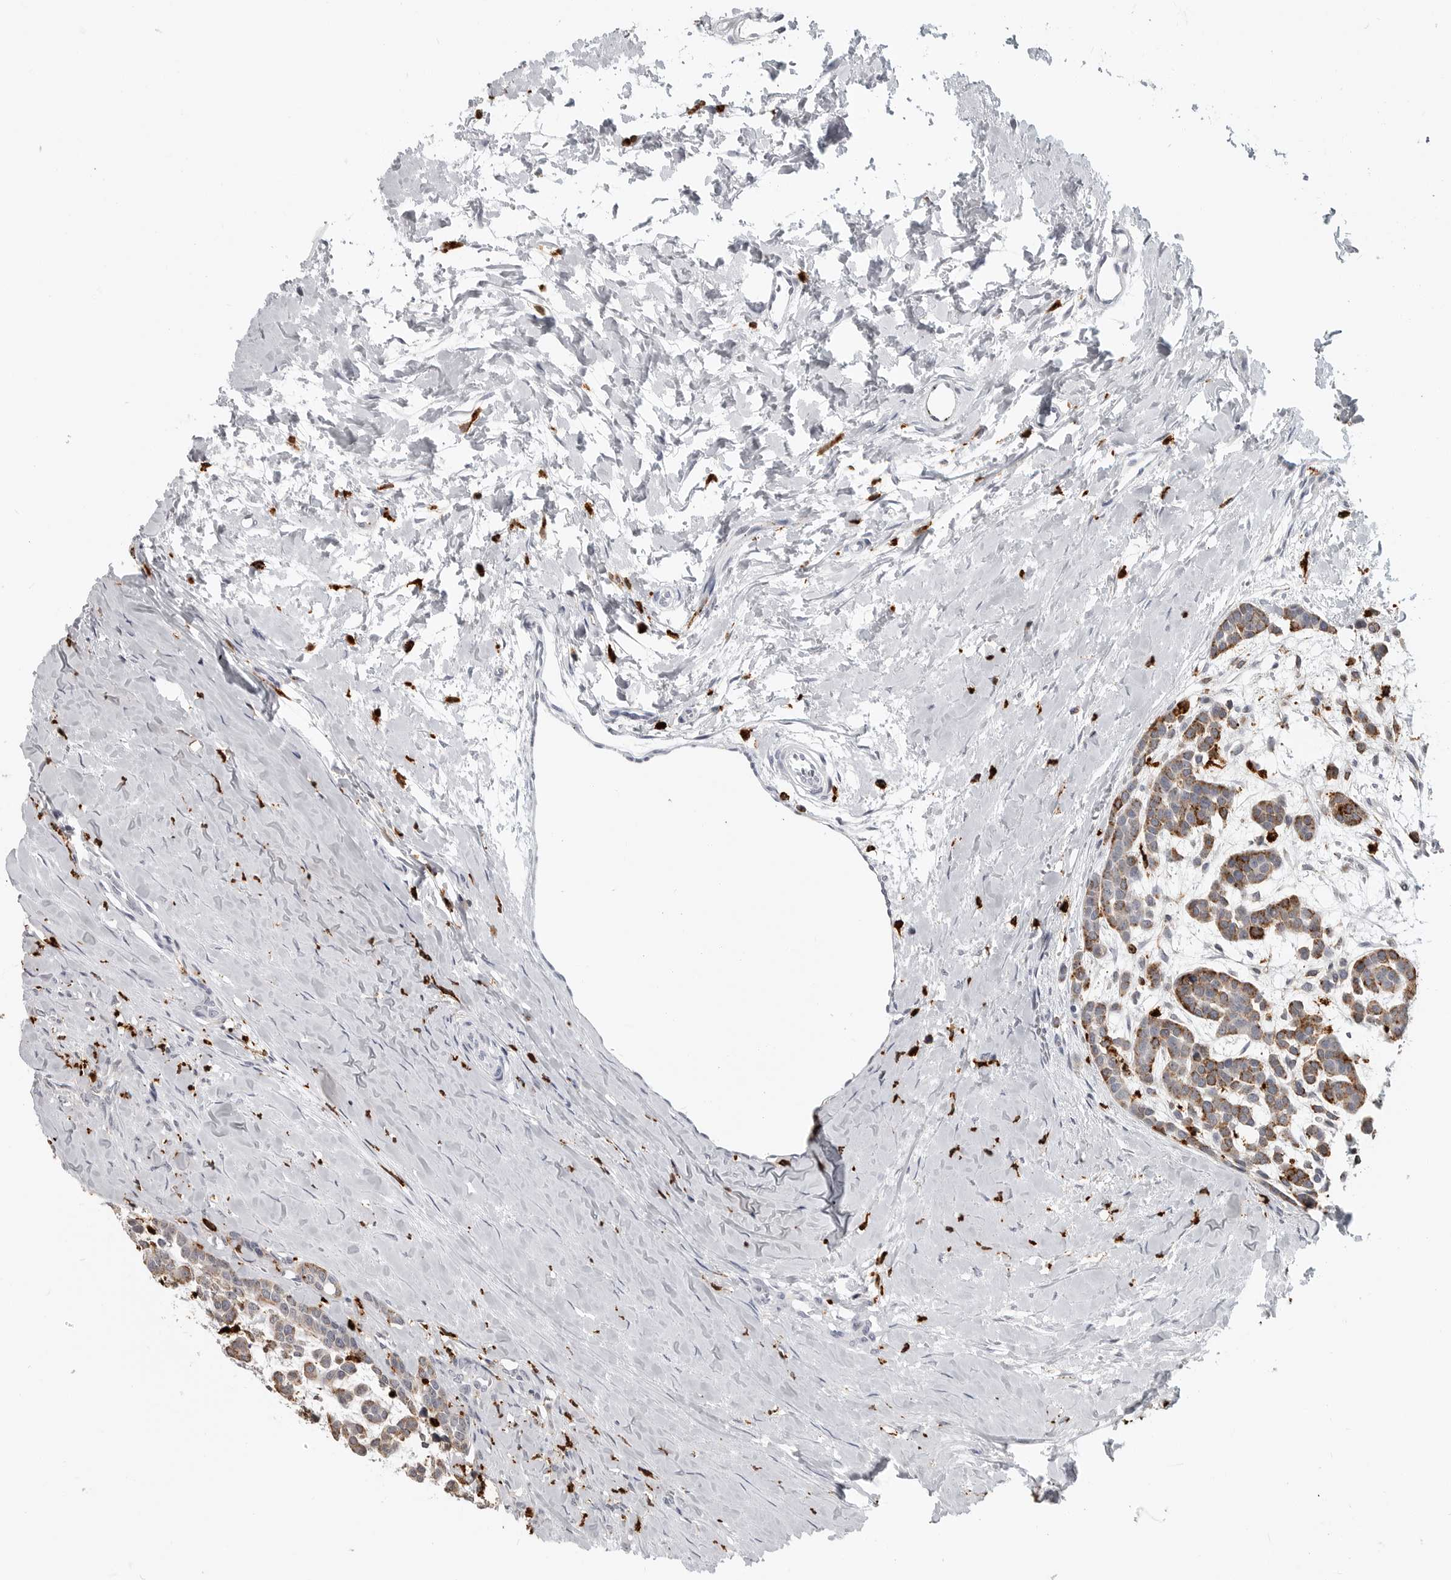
{"staining": {"intensity": "strong", "quantity": ">75%", "location": "cytoplasmic/membranous"}, "tissue": "head and neck cancer", "cell_type": "Tumor cells", "image_type": "cancer", "snomed": [{"axis": "morphology", "description": "Adenocarcinoma, NOS"}, {"axis": "morphology", "description": "Adenoma, NOS"}, {"axis": "topography", "description": "Head-Neck"}], "caption": "Immunohistochemistry (IHC) image of neoplastic tissue: head and neck cancer (adenocarcinoma) stained using immunohistochemistry (IHC) reveals high levels of strong protein expression localized specifically in the cytoplasmic/membranous of tumor cells, appearing as a cytoplasmic/membranous brown color.", "gene": "IFI30", "patient": {"sex": "female", "age": 55}}